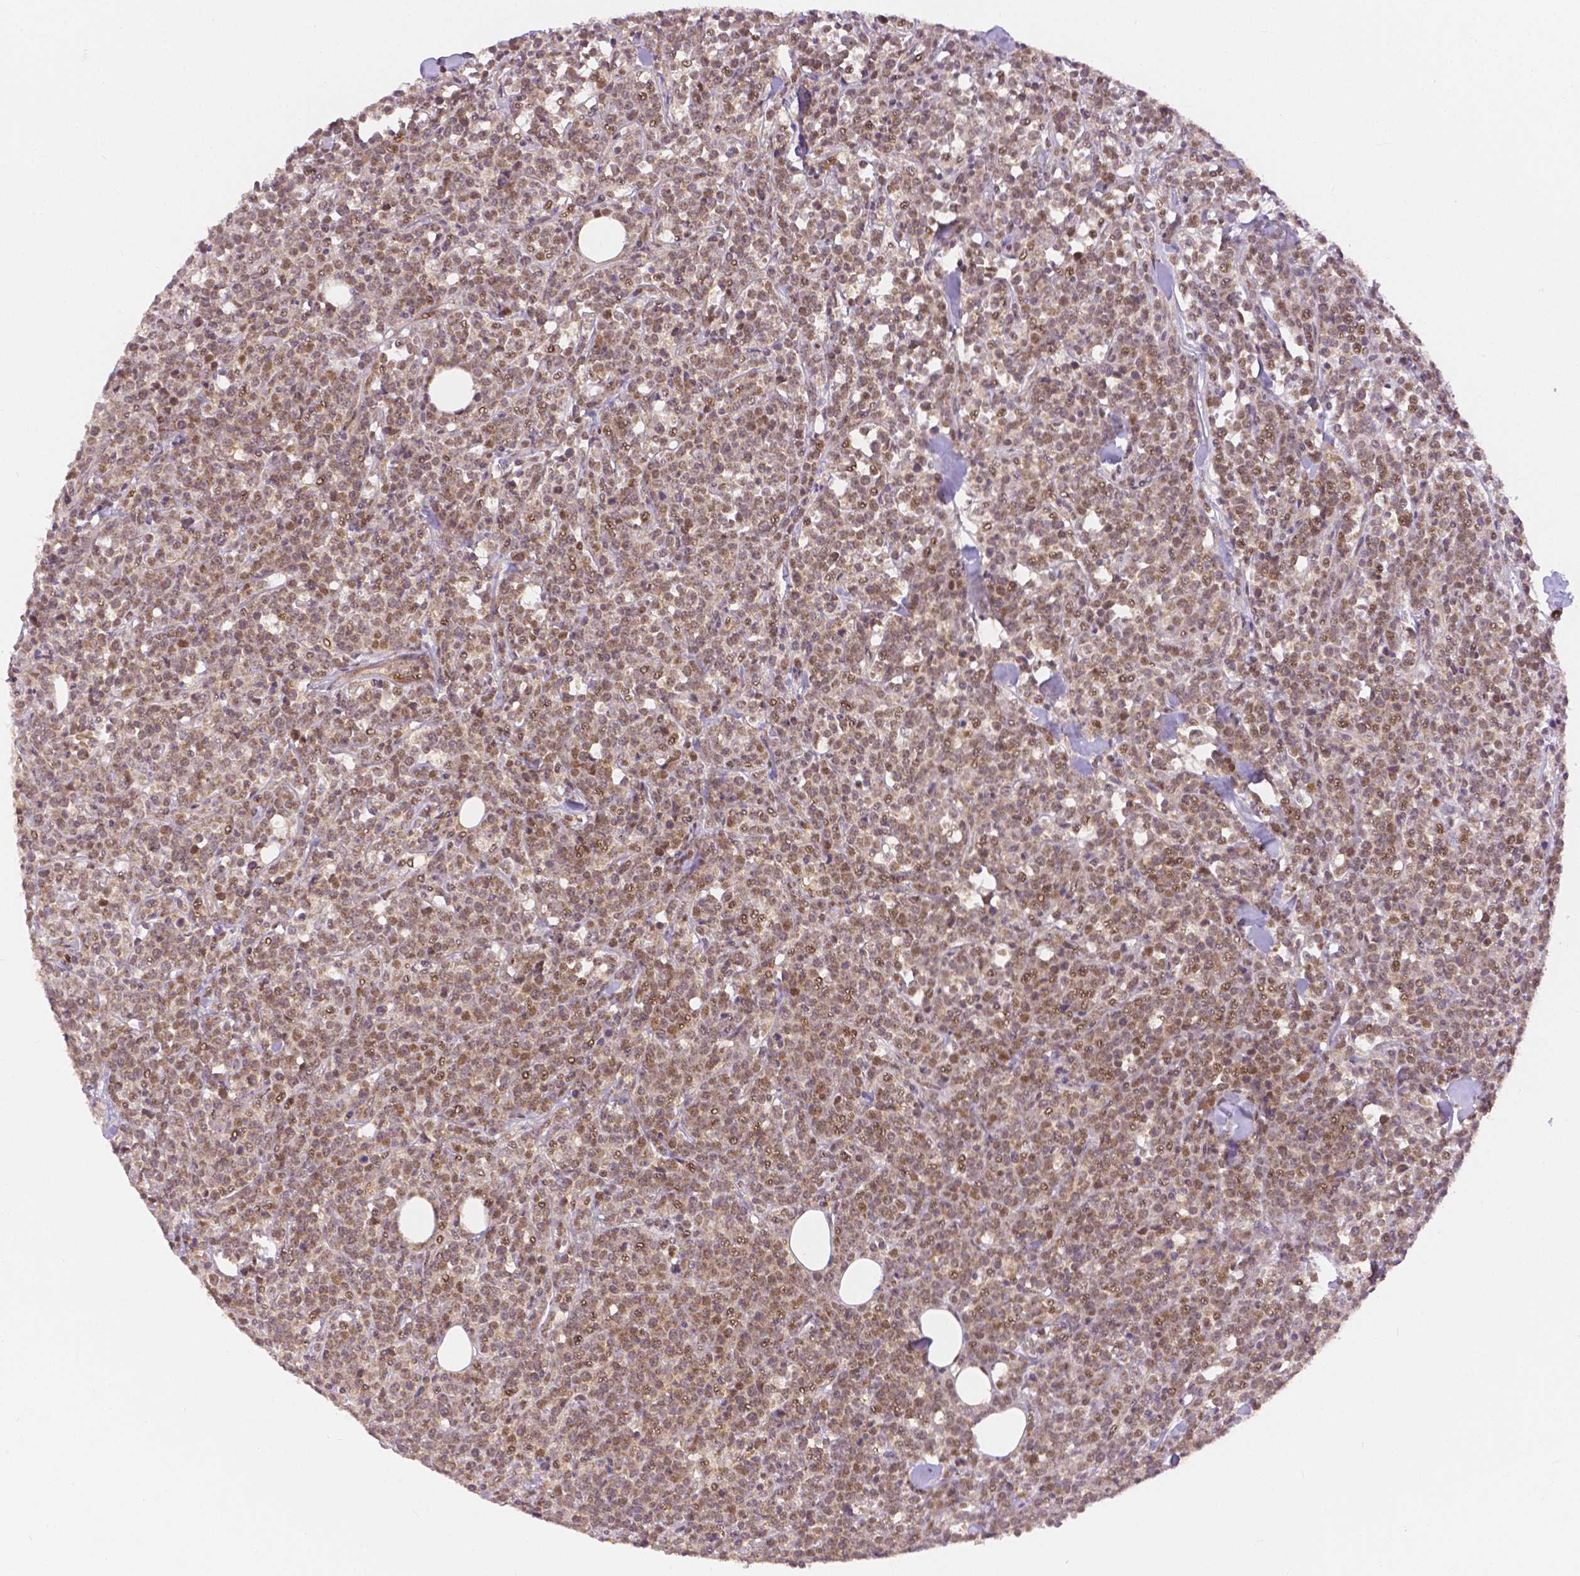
{"staining": {"intensity": "weak", "quantity": "25%-75%", "location": "cytoplasmic/membranous,nuclear"}, "tissue": "lymphoma", "cell_type": "Tumor cells", "image_type": "cancer", "snomed": [{"axis": "morphology", "description": "Malignant lymphoma, non-Hodgkin's type, High grade"}, {"axis": "topography", "description": "Small intestine"}], "caption": "Immunohistochemistry (IHC) photomicrograph of neoplastic tissue: human lymphoma stained using immunohistochemistry (IHC) displays low levels of weak protein expression localized specifically in the cytoplasmic/membranous and nuclear of tumor cells, appearing as a cytoplasmic/membranous and nuclear brown color.", "gene": "RHOT1", "patient": {"sex": "female", "age": 56}}